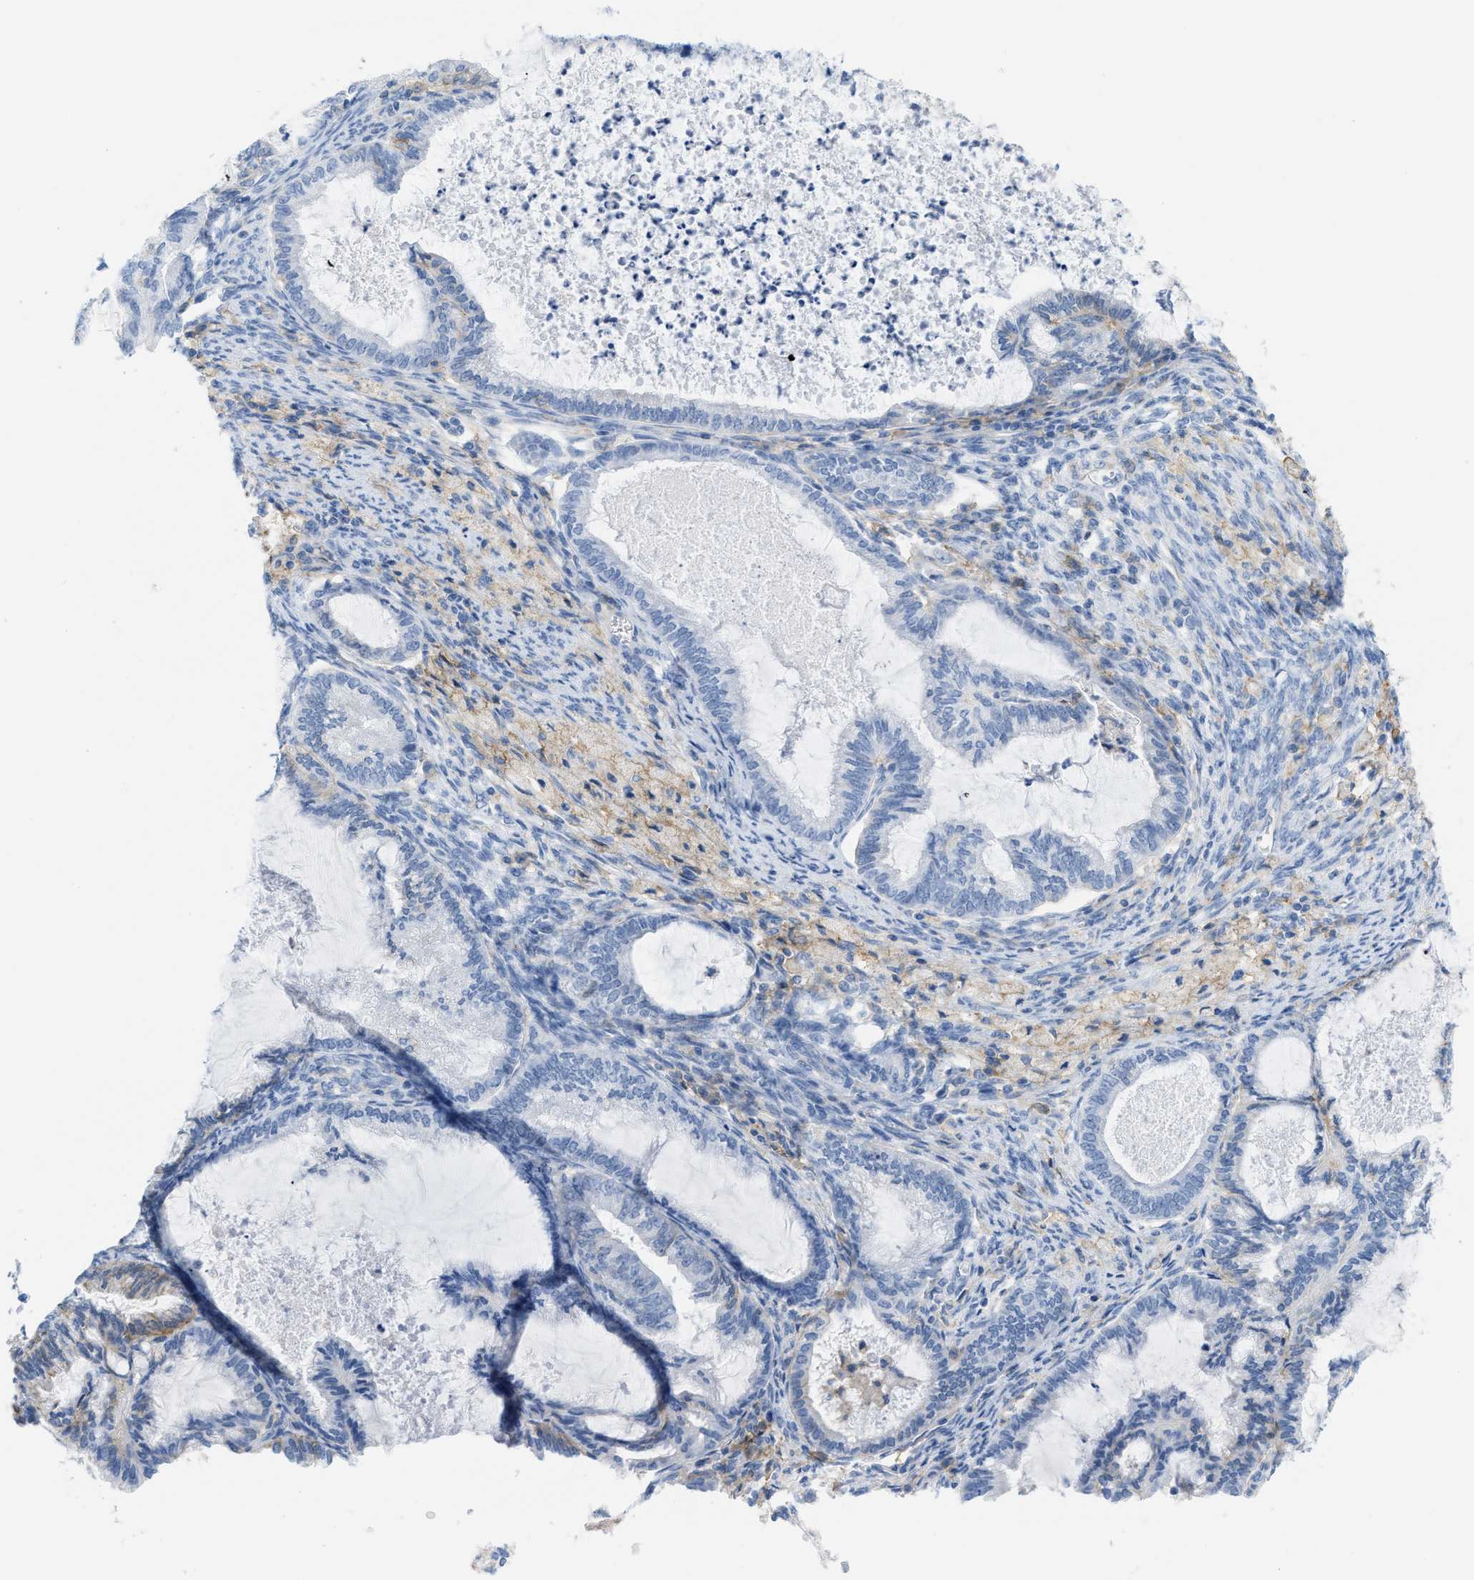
{"staining": {"intensity": "negative", "quantity": "none", "location": "none"}, "tissue": "cervical cancer", "cell_type": "Tumor cells", "image_type": "cancer", "snomed": [{"axis": "morphology", "description": "Normal tissue, NOS"}, {"axis": "morphology", "description": "Adenocarcinoma, NOS"}, {"axis": "topography", "description": "Cervix"}, {"axis": "topography", "description": "Endometrium"}], "caption": "Immunohistochemistry (IHC) histopathology image of neoplastic tissue: cervical cancer stained with DAB (3,3'-diaminobenzidine) exhibits no significant protein positivity in tumor cells.", "gene": "SLC3A2", "patient": {"sex": "female", "age": 86}}